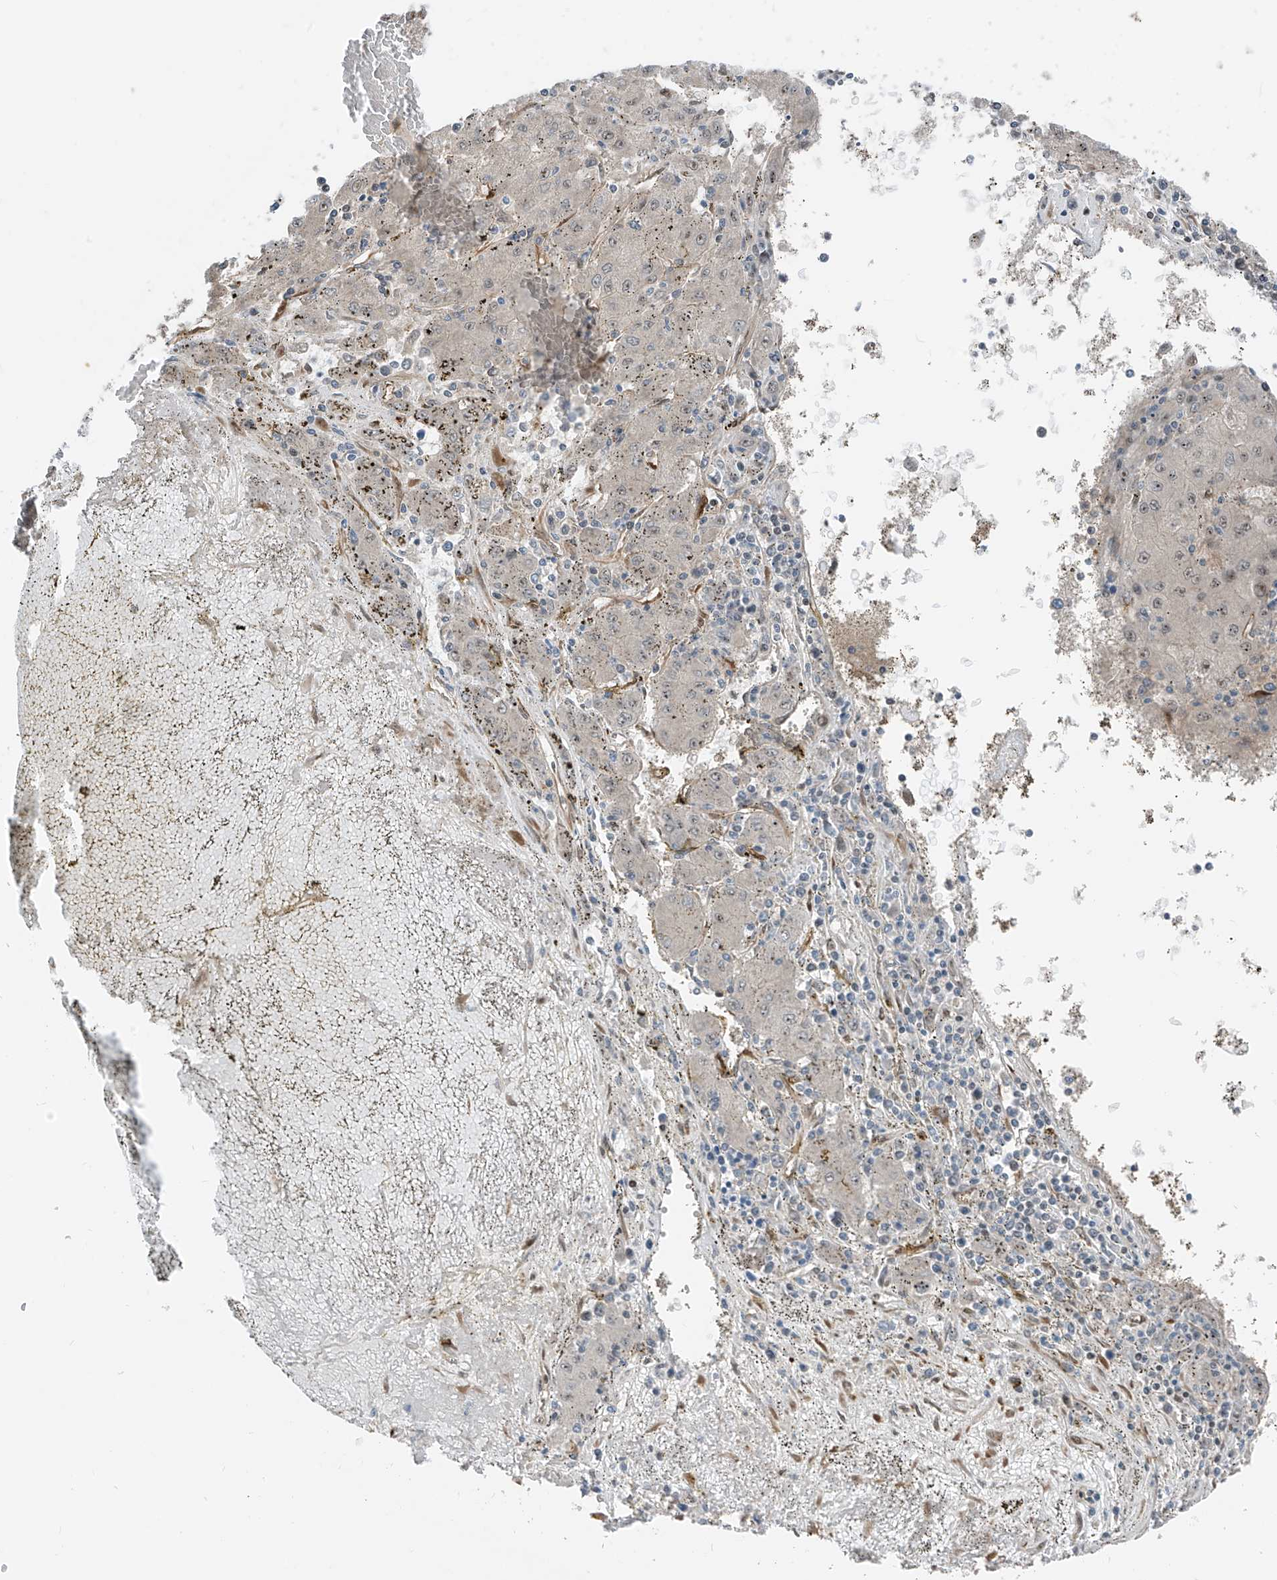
{"staining": {"intensity": "negative", "quantity": "none", "location": "none"}, "tissue": "liver cancer", "cell_type": "Tumor cells", "image_type": "cancer", "snomed": [{"axis": "morphology", "description": "Carcinoma, Hepatocellular, NOS"}, {"axis": "topography", "description": "Liver"}], "caption": "There is no significant staining in tumor cells of hepatocellular carcinoma (liver).", "gene": "RBP7", "patient": {"sex": "male", "age": 72}}